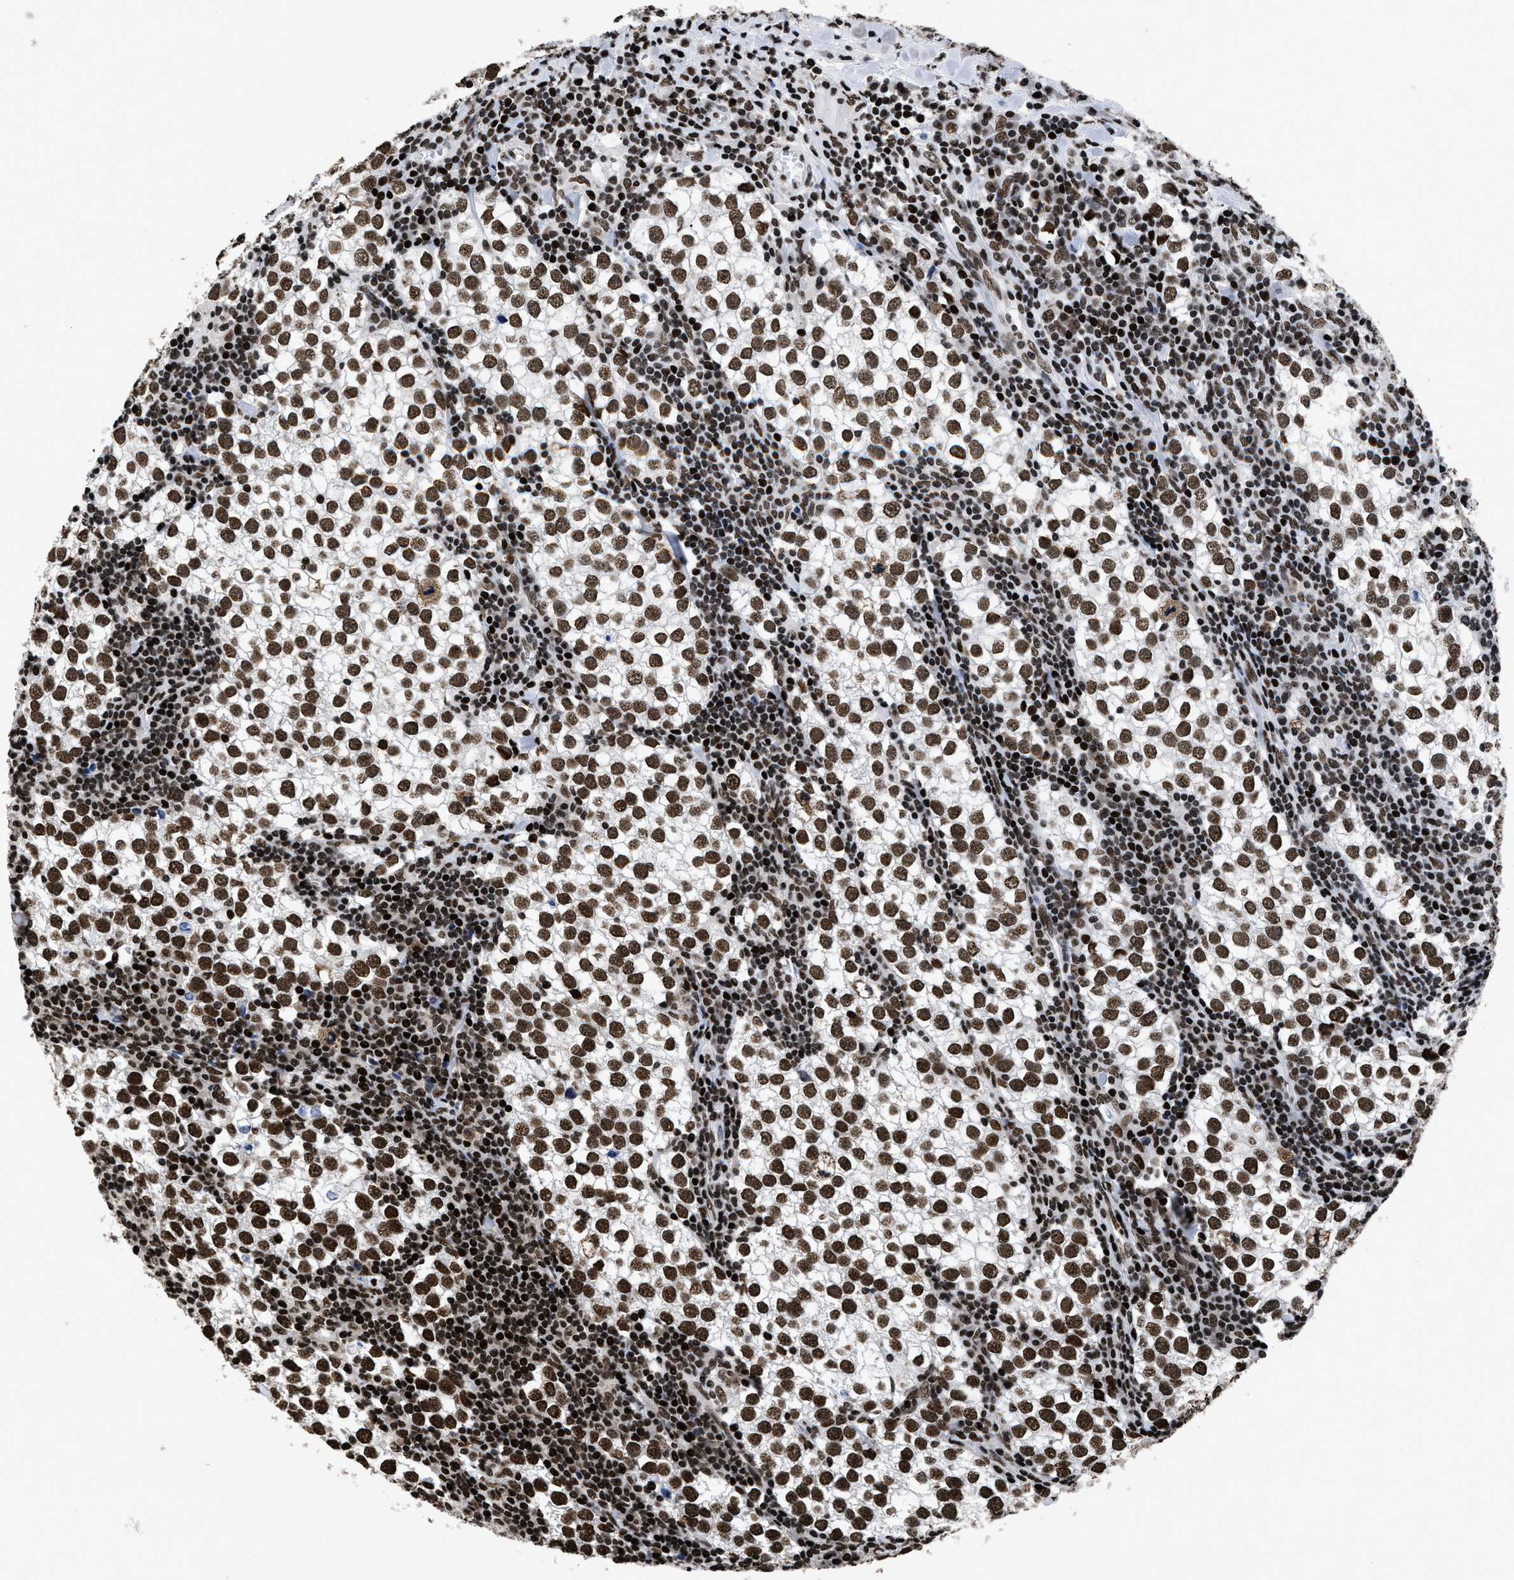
{"staining": {"intensity": "strong", "quantity": ">75%", "location": "nuclear"}, "tissue": "testis cancer", "cell_type": "Tumor cells", "image_type": "cancer", "snomed": [{"axis": "morphology", "description": "Seminoma, NOS"}, {"axis": "morphology", "description": "Carcinoma, Embryonal, NOS"}, {"axis": "topography", "description": "Testis"}], "caption": "Protein expression by immunohistochemistry (IHC) shows strong nuclear expression in approximately >75% of tumor cells in testis cancer. (DAB IHC with brightfield microscopy, high magnification).", "gene": "CALHM3", "patient": {"sex": "male", "age": 36}}